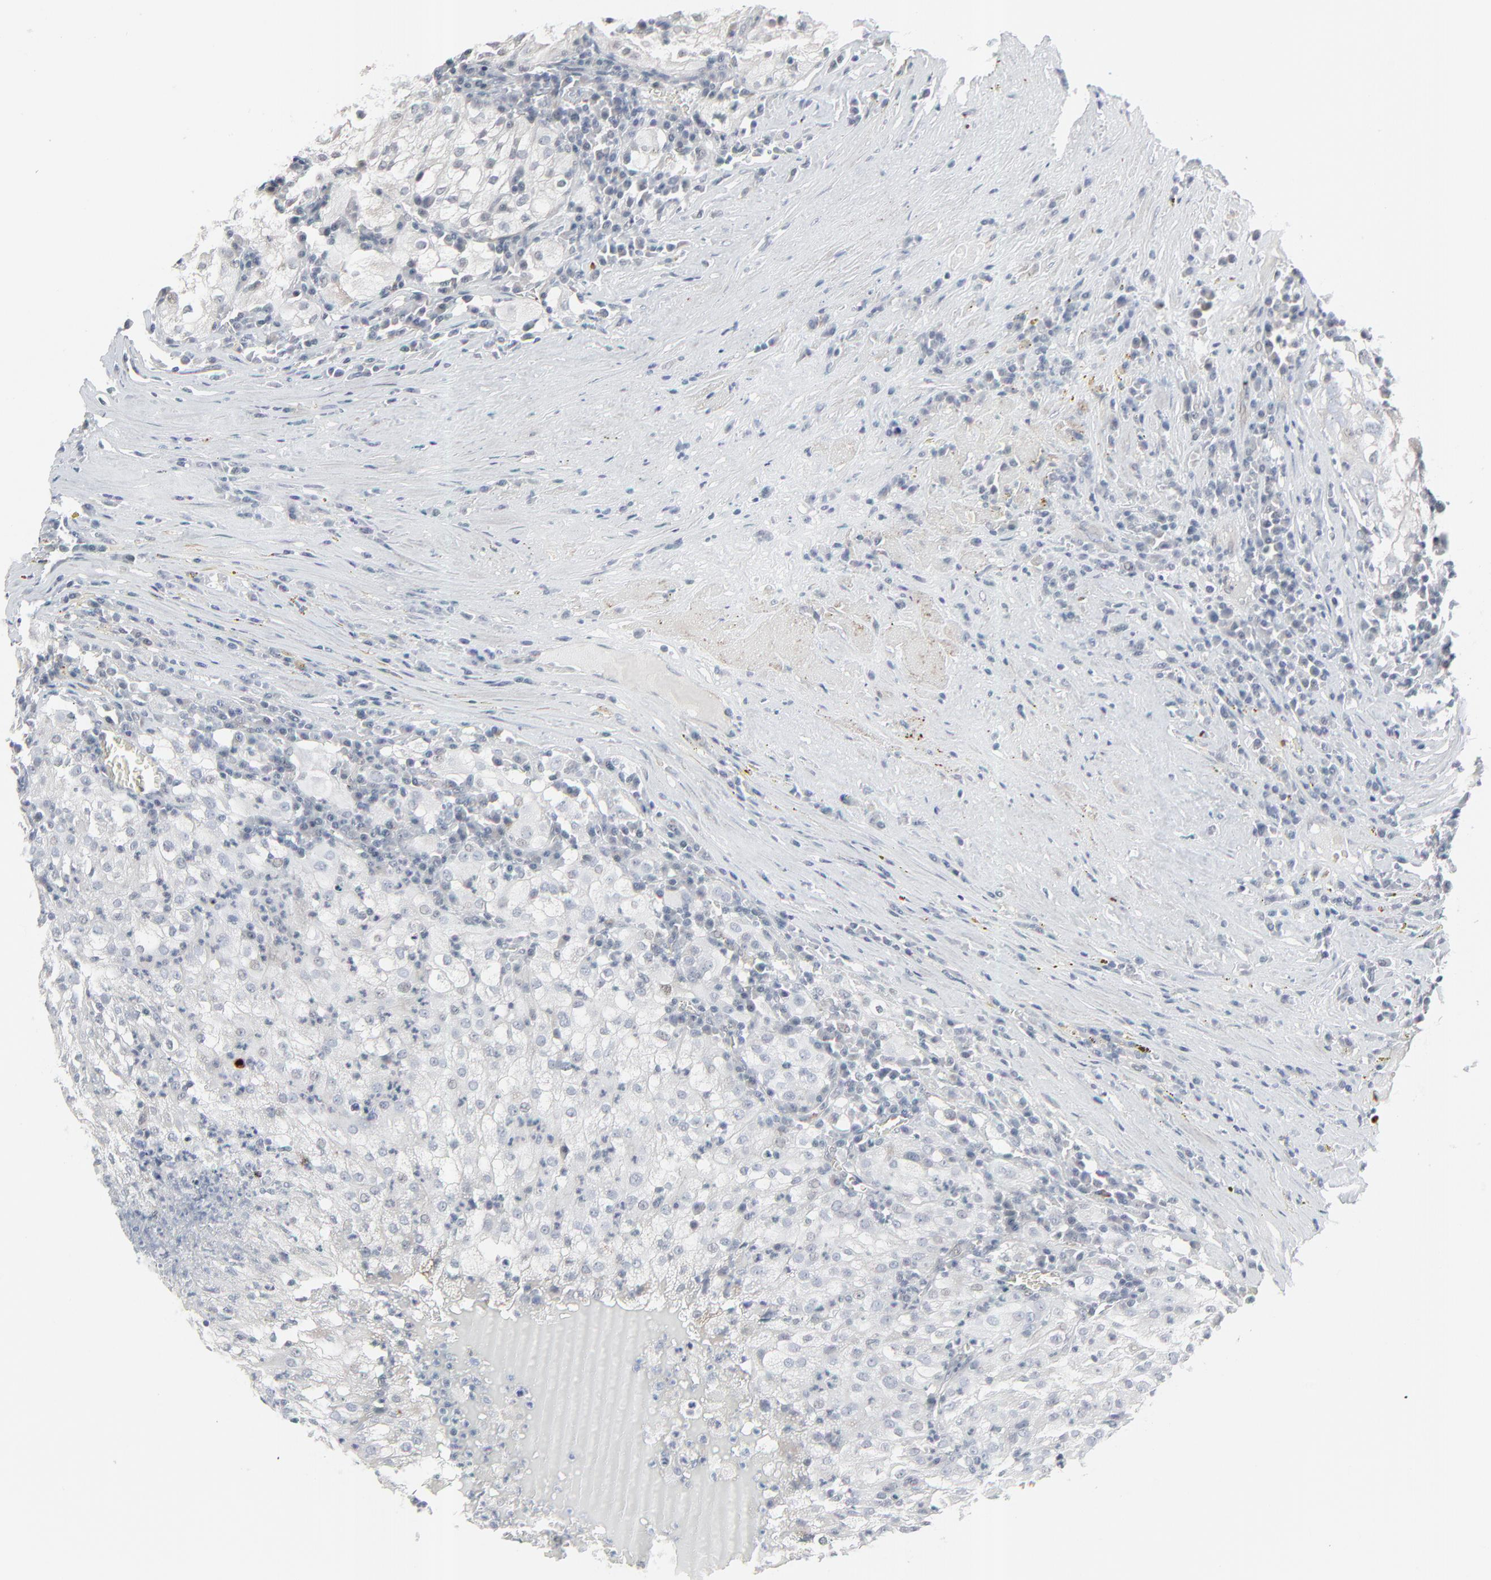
{"staining": {"intensity": "negative", "quantity": "none", "location": "none"}, "tissue": "renal cancer", "cell_type": "Tumor cells", "image_type": "cancer", "snomed": [{"axis": "morphology", "description": "Adenocarcinoma, NOS"}, {"axis": "topography", "description": "Kidney"}], "caption": "High magnification brightfield microscopy of adenocarcinoma (renal) stained with DAB (brown) and counterstained with hematoxylin (blue): tumor cells show no significant staining.", "gene": "NEUROD1", "patient": {"sex": "male", "age": 59}}